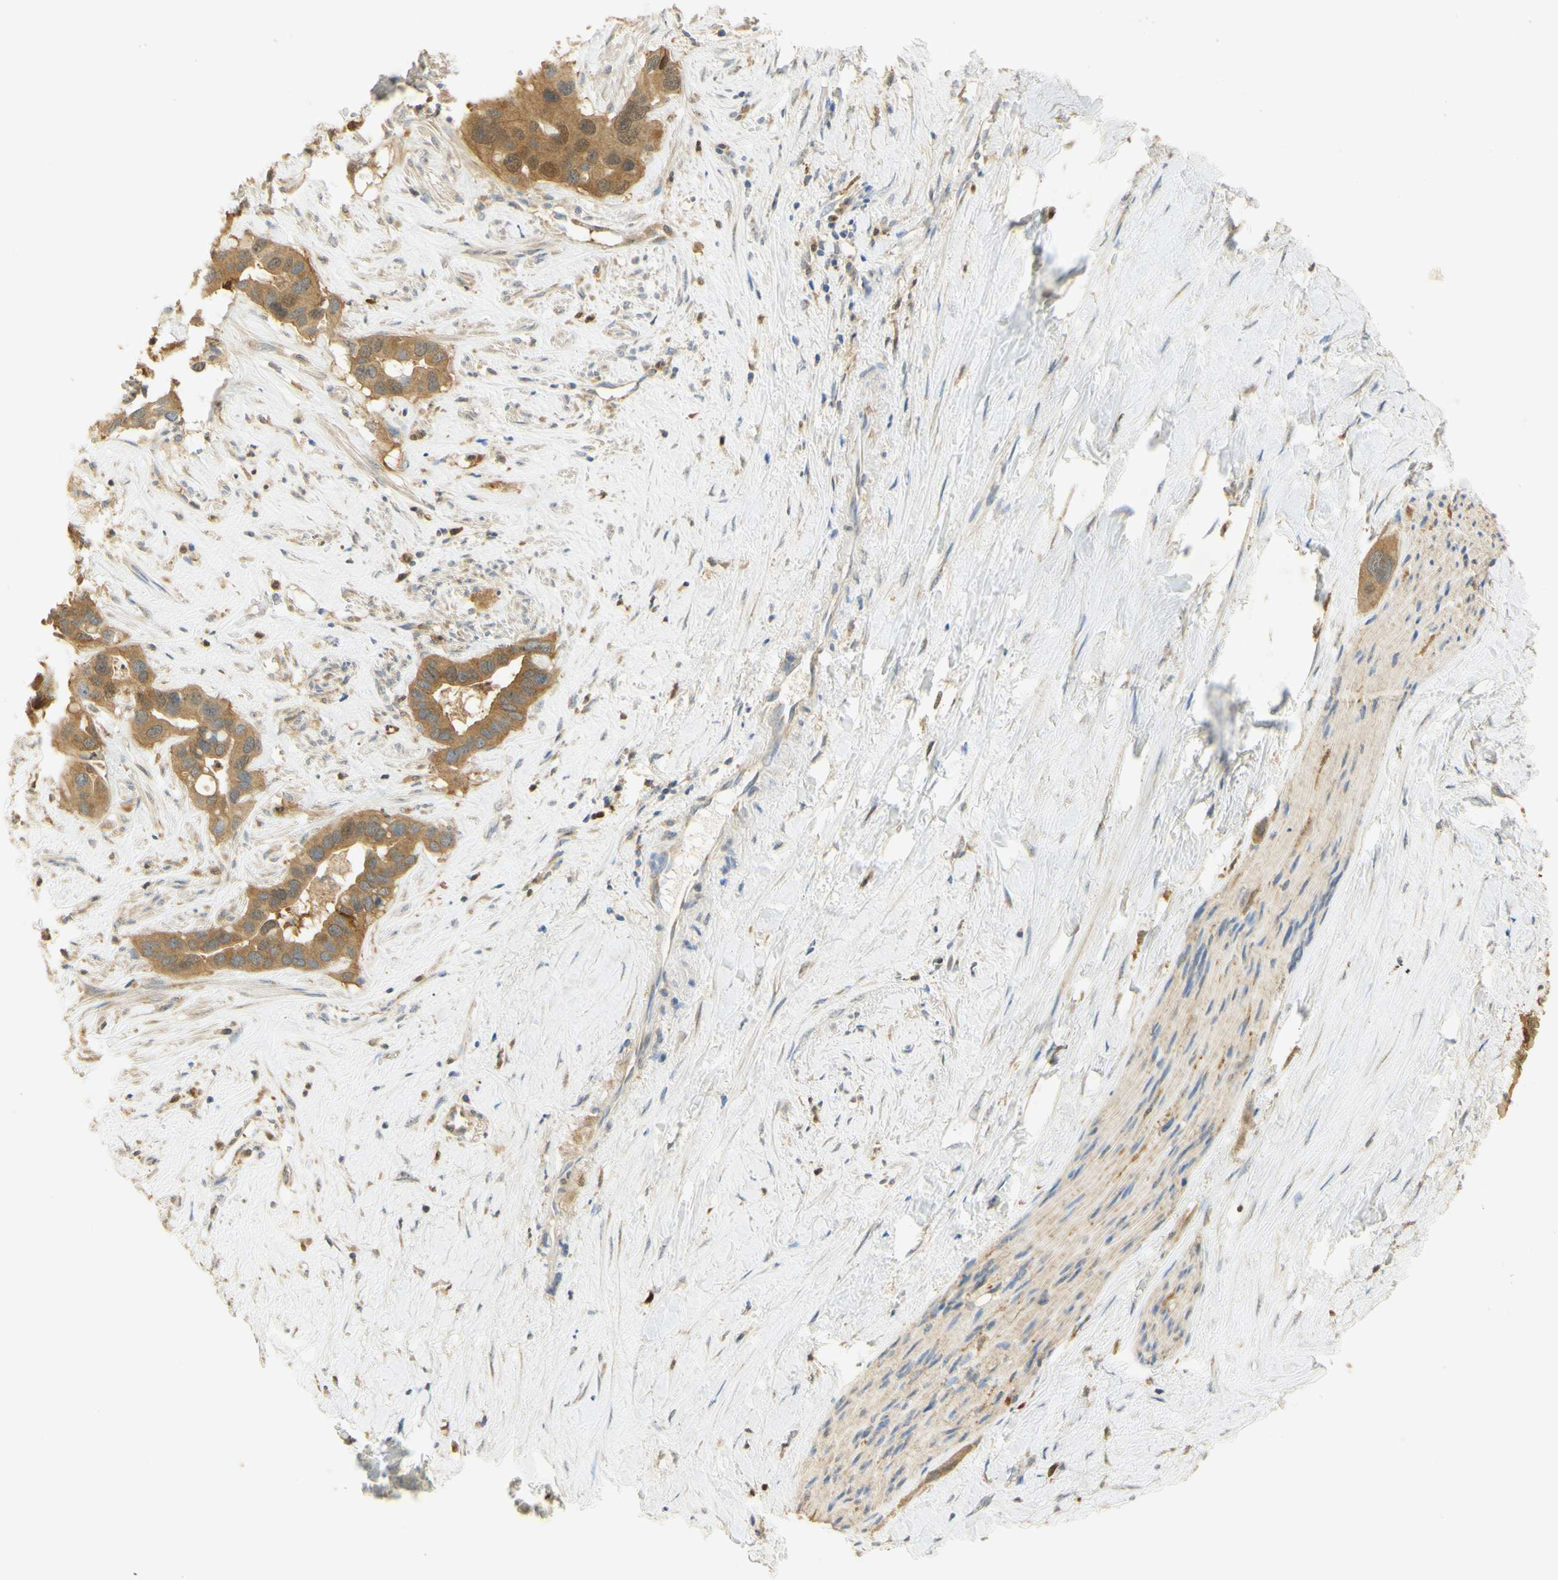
{"staining": {"intensity": "moderate", "quantity": ">75%", "location": "cytoplasmic/membranous"}, "tissue": "liver cancer", "cell_type": "Tumor cells", "image_type": "cancer", "snomed": [{"axis": "morphology", "description": "Cholangiocarcinoma"}, {"axis": "topography", "description": "Liver"}], "caption": "The micrograph reveals a brown stain indicating the presence of a protein in the cytoplasmic/membranous of tumor cells in liver cholangiocarcinoma.", "gene": "PAK1", "patient": {"sex": "female", "age": 65}}